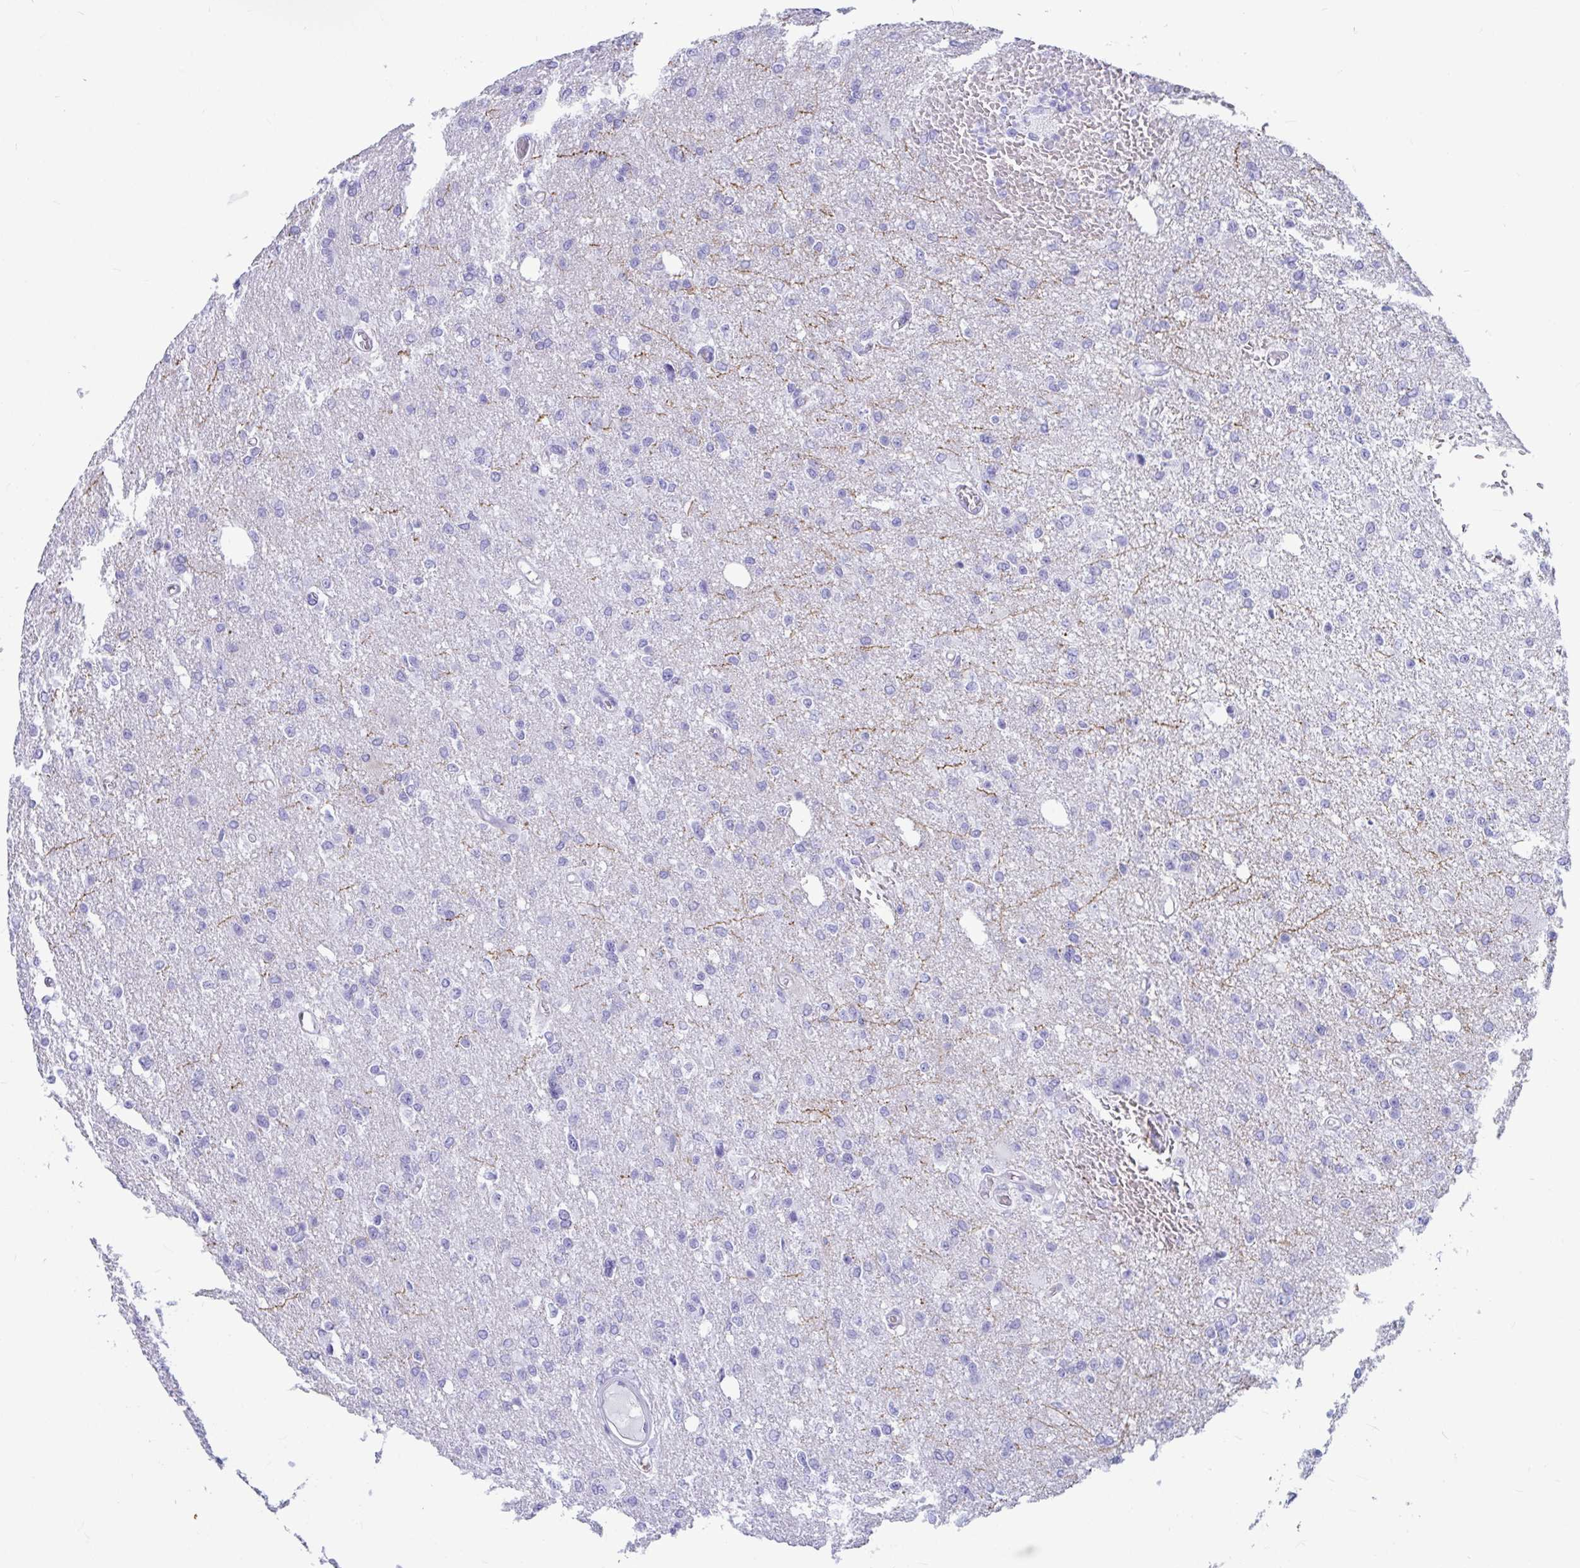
{"staining": {"intensity": "negative", "quantity": "none", "location": "none"}, "tissue": "glioma", "cell_type": "Tumor cells", "image_type": "cancer", "snomed": [{"axis": "morphology", "description": "Glioma, malignant, Low grade"}, {"axis": "topography", "description": "Brain"}], "caption": "An IHC image of glioma is shown. There is no staining in tumor cells of glioma.", "gene": "OR5J2", "patient": {"sex": "male", "age": 26}}